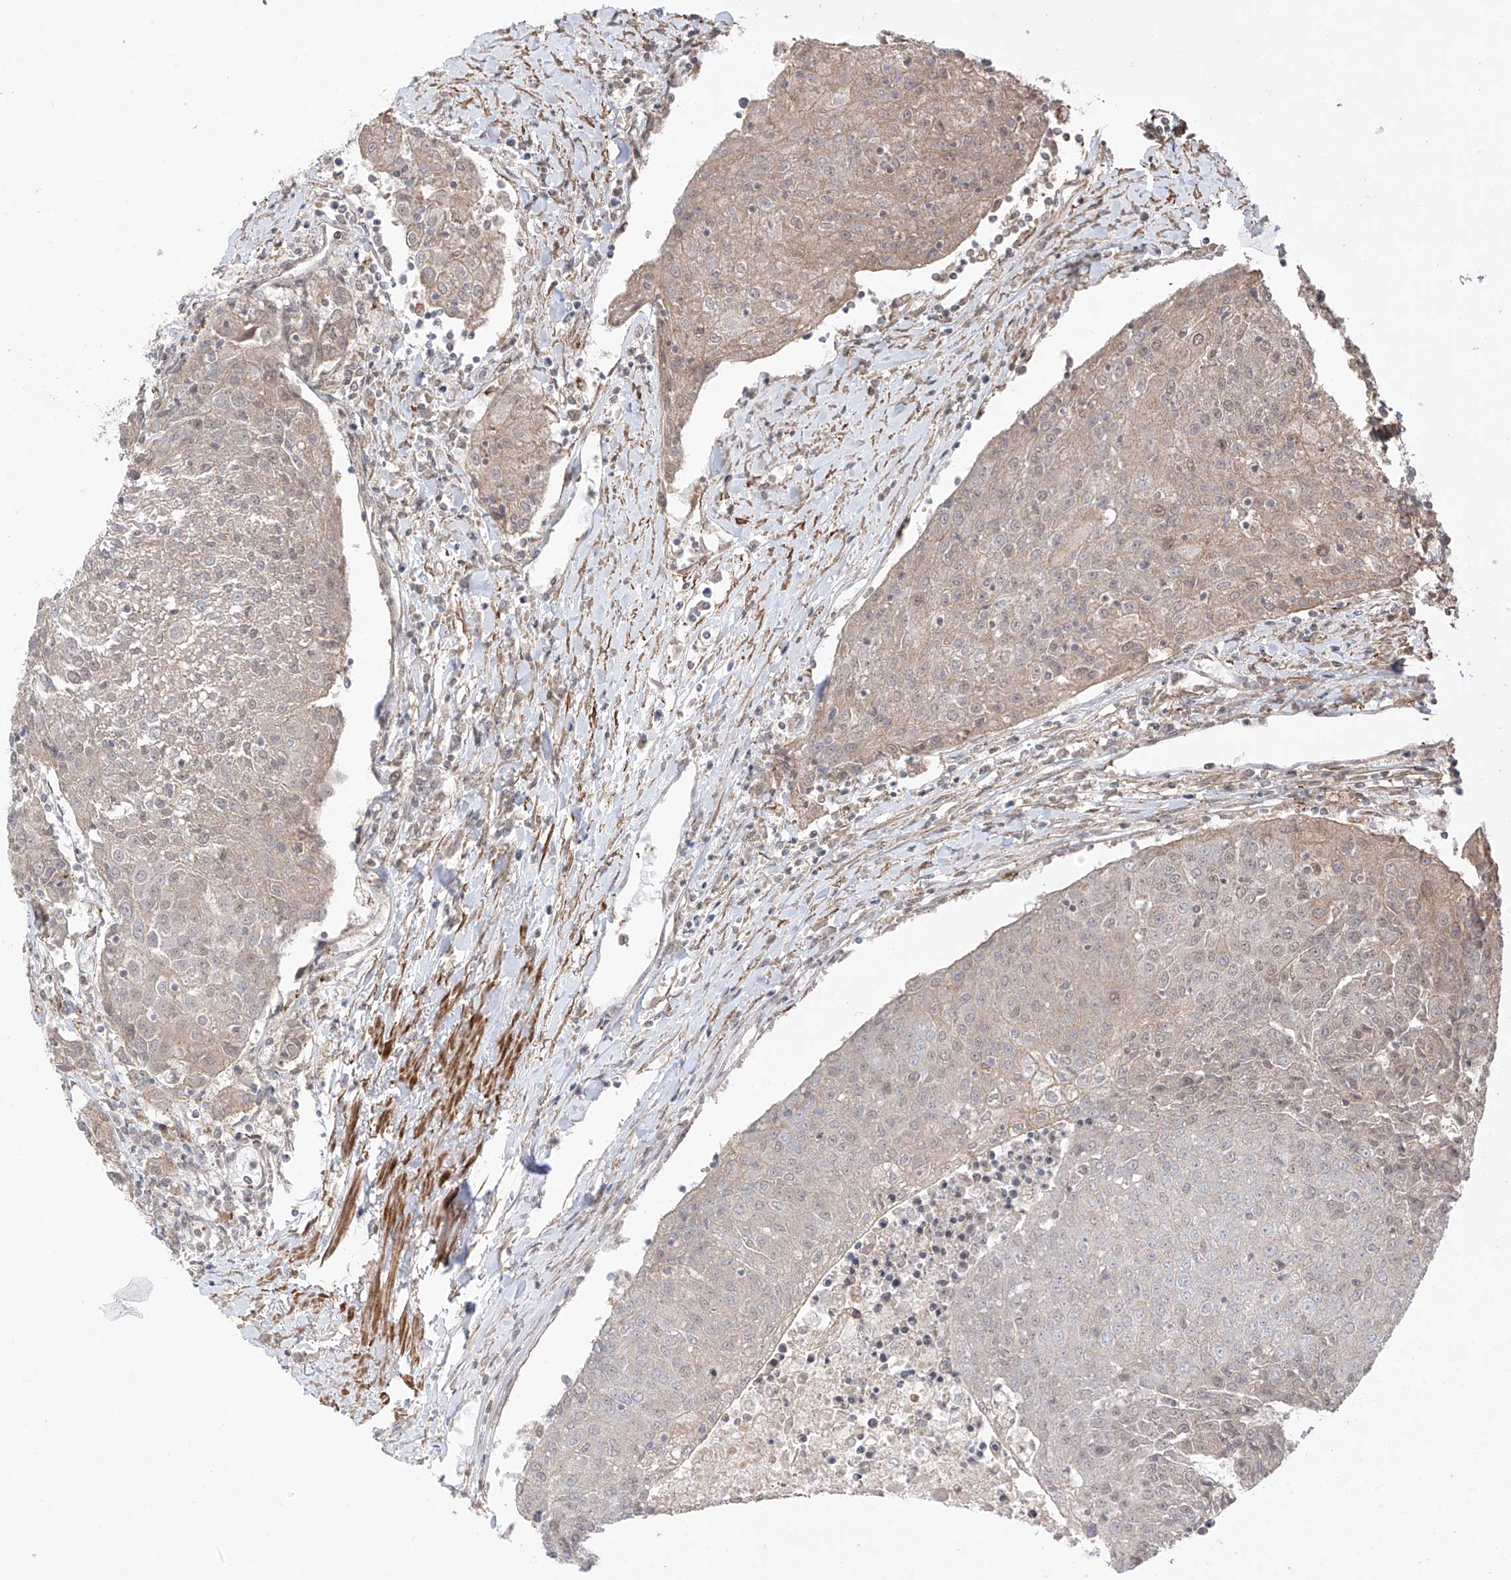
{"staining": {"intensity": "weak", "quantity": "<25%", "location": "cytoplasmic/membranous"}, "tissue": "urothelial cancer", "cell_type": "Tumor cells", "image_type": "cancer", "snomed": [{"axis": "morphology", "description": "Urothelial carcinoma, High grade"}, {"axis": "topography", "description": "Urinary bladder"}], "caption": "The histopathology image demonstrates no significant staining in tumor cells of urothelial carcinoma (high-grade).", "gene": "ABCD1", "patient": {"sex": "female", "age": 85}}